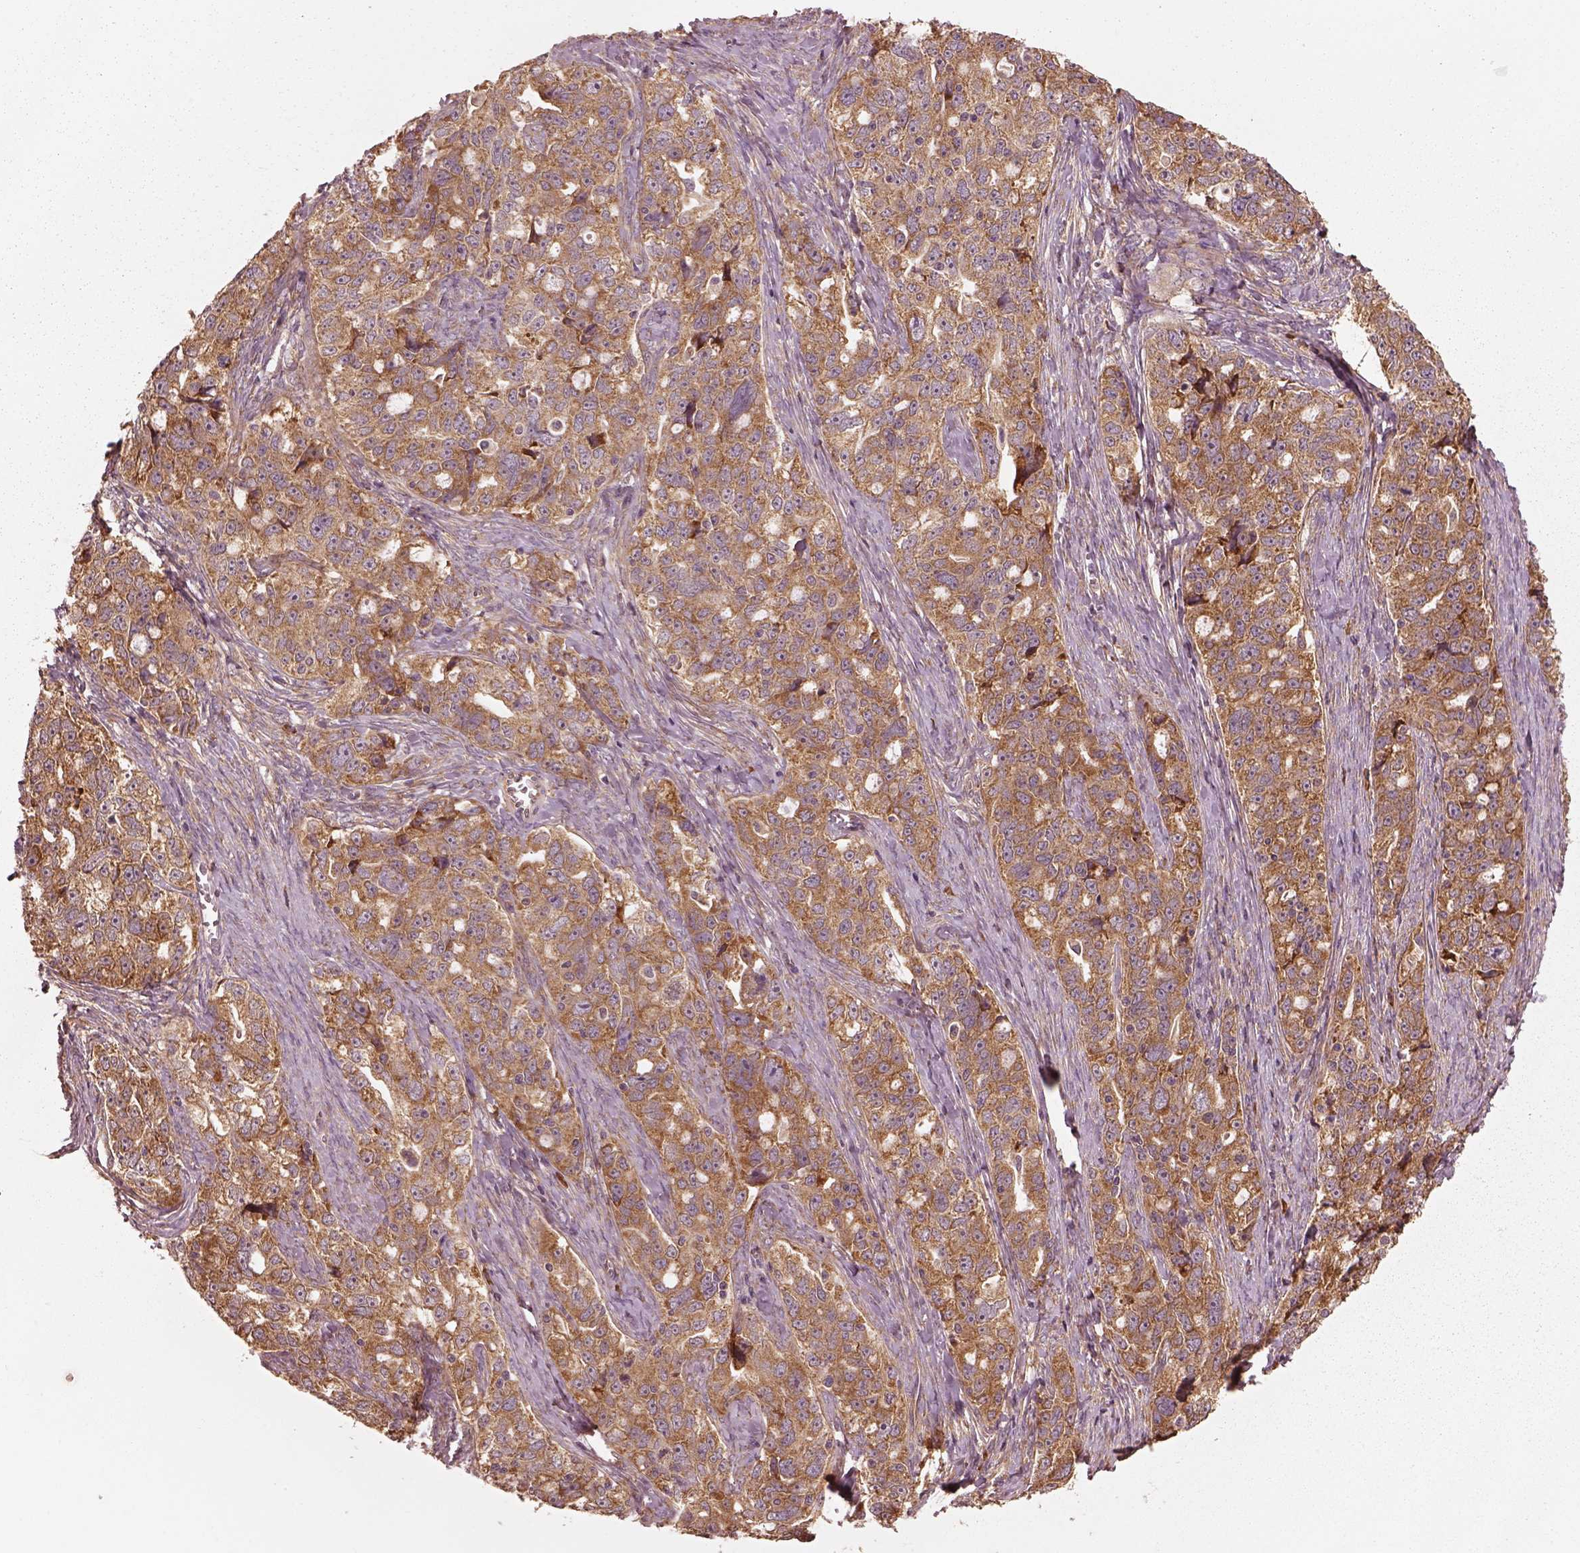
{"staining": {"intensity": "moderate", "quantity": ">75%", "location": "cytoplasmic/membranous"}, "tissue": "ovarian cancer", "cell_type": "Tumor cells", "image_type": "cancer", "snomed": [{"axis": "morphology", "description": "Cystadenocarcinoma, serous, NOS"}, {"axis": "topography", "description": "Ovary"}], "caption": "Immunohistochemistry (IHC) staining of serous cystadenocarcinoma (ovarian), which displays medium levels of moderate cytoplasmic/membranous staining in approximately >75% of tumor cells indicating moderate cytoplasmic/membranous protein staining. The staining was performed using DAB (brown) for protein detection and nuclei were counterstained in hematoxylin (blue).", "gene": "RPS5", "patient": {"sex": "female", "age": 51}}